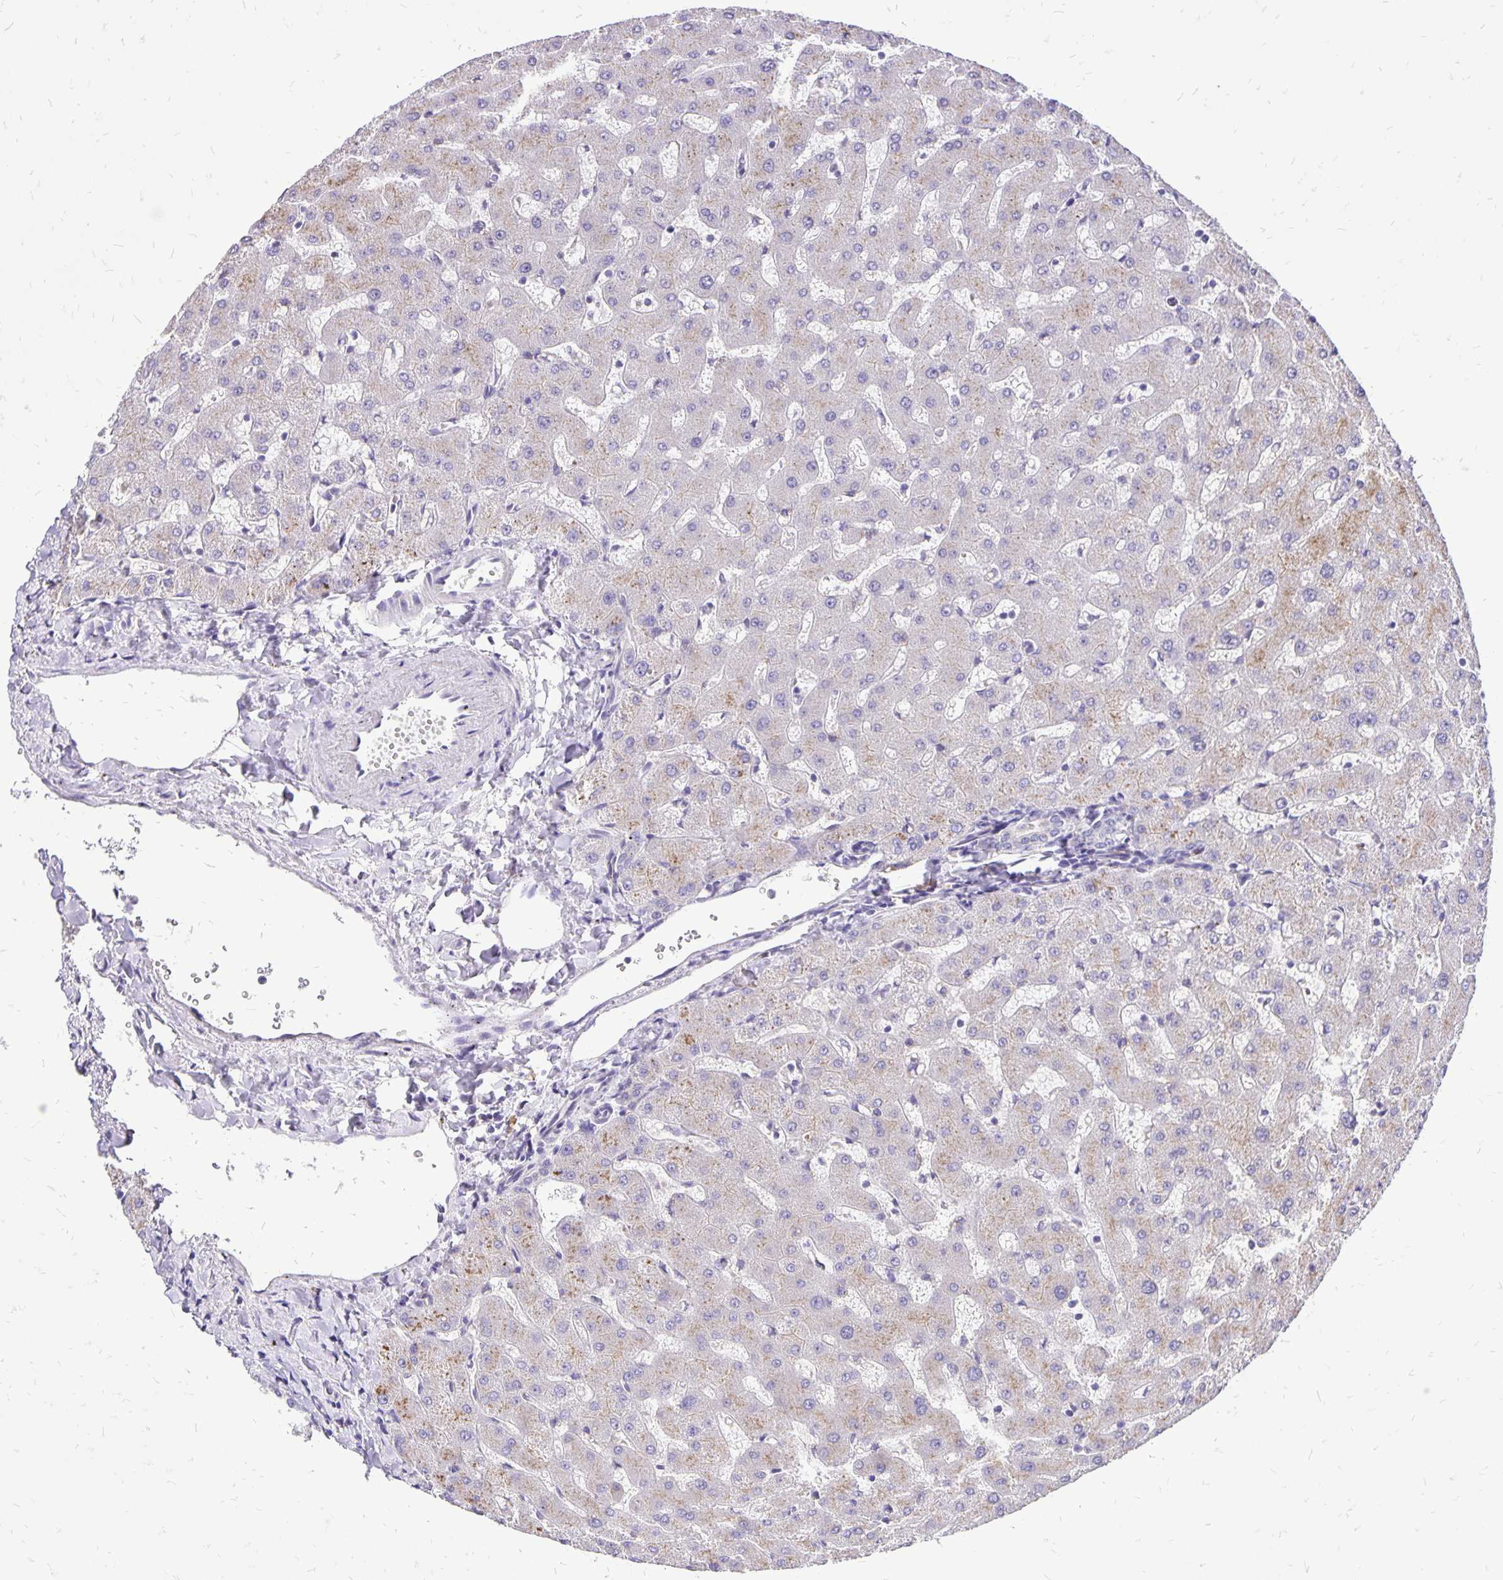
{"staining": {"intensity": "negative", "quantity": "none", "location": "none"}, "tissue": "liver", "cell_type": "Cholangiocytes", "image_type": "normal", "snomed": [{"axis": "morphology", "description": "Normal tissue, NOS"}, {"axis": "topography", "description": "Liver"}], "caption": "High power microscopy micrograph of an immunohistochemistry (IHC) image of benign liver, revealing no significant staining in cholangiocytes.", "gene": "EIF5A", "patient": {"sex": "female", "age": 63}}